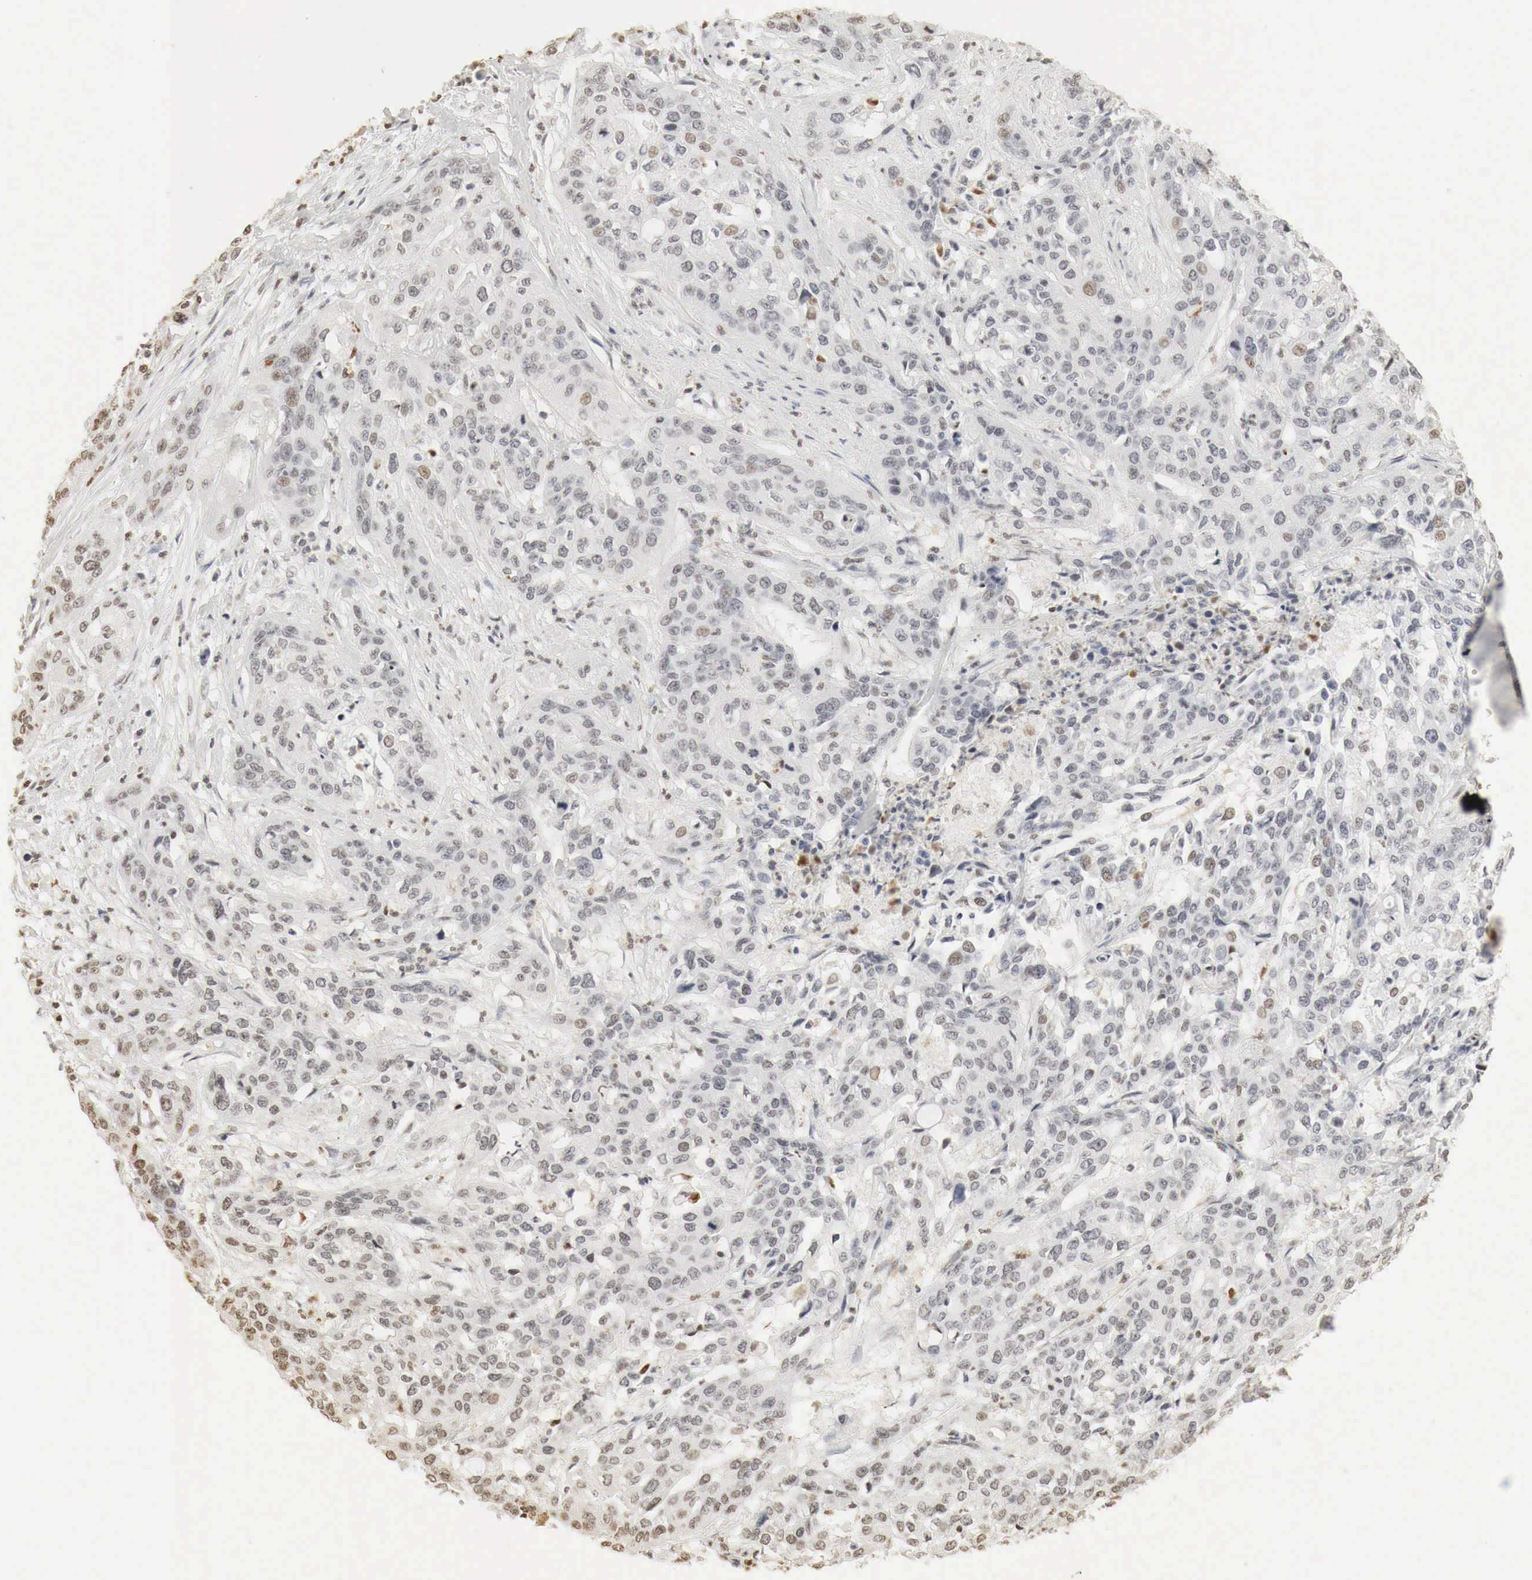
{"staining": {"intensity": "weak", "quantity": "<25%", "location": "nuclear"}, "tissue": "cervical cancer", "cell_type": "Tumor cells", "image_type": "cancer", "snomed": [{"axis": "morphology", "description": "Squamous cell carcinoma, NOS"}, {"axis": "topography", "description": "Cervix"}], "caption": "Squamous cell carcinoma (cervical) stained for a protein using immunohistochemistry exhibits no expression tumor cells.", "gene": "ERBB4", "patient": {"sex": "female", "age": 41}}